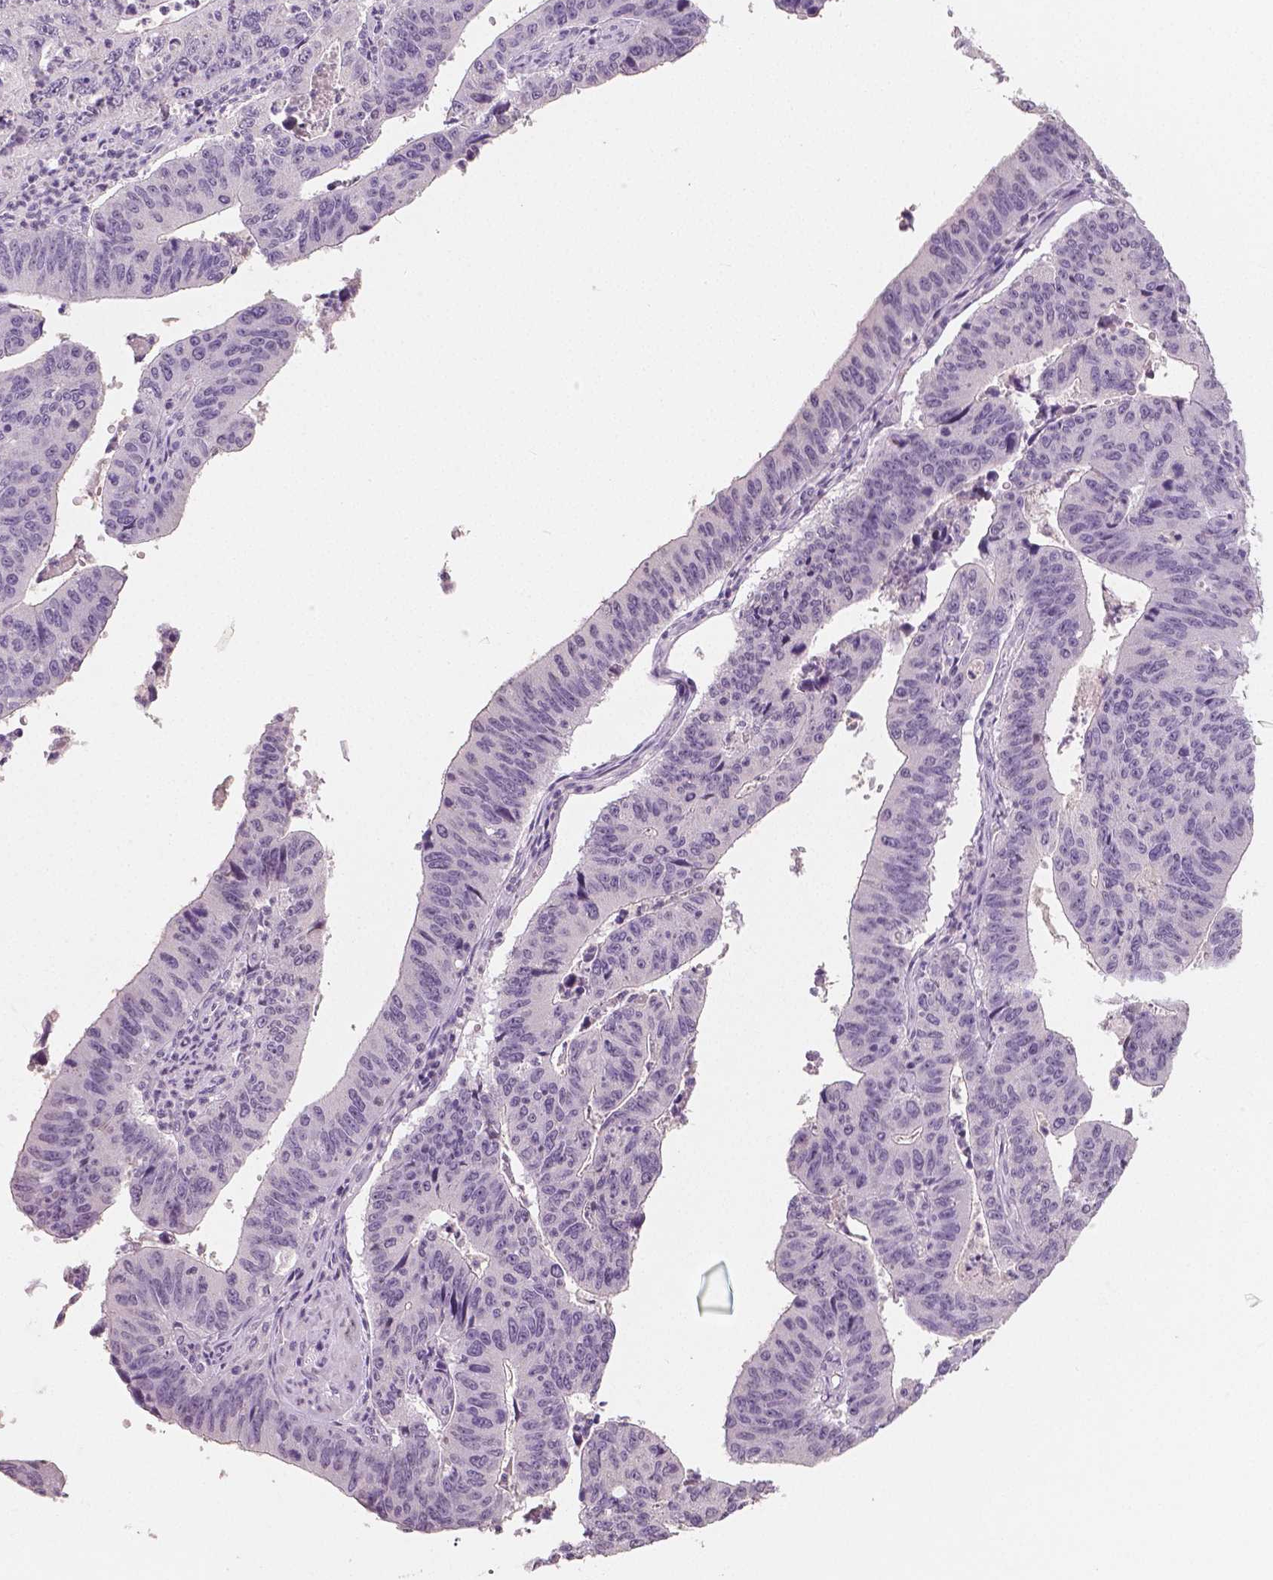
{"staining": {"intensity": "negative", "quantity": "none", "location": "none"}, "tissue": "stomach cancer", "cell_type": "Tumor cells", "image_type": "cancer", "snomed": [{"axis": "morphology", "description": "Adenocarcinoma, NOS"}, {"axis": "topography", "description": "Stomach"}], "caption": "Micrograph shows no protein positivity in tumor cells of stomach cancer tissue.", "gene": "NECAB1", "patient": {"sex": "male", "age": 59}}